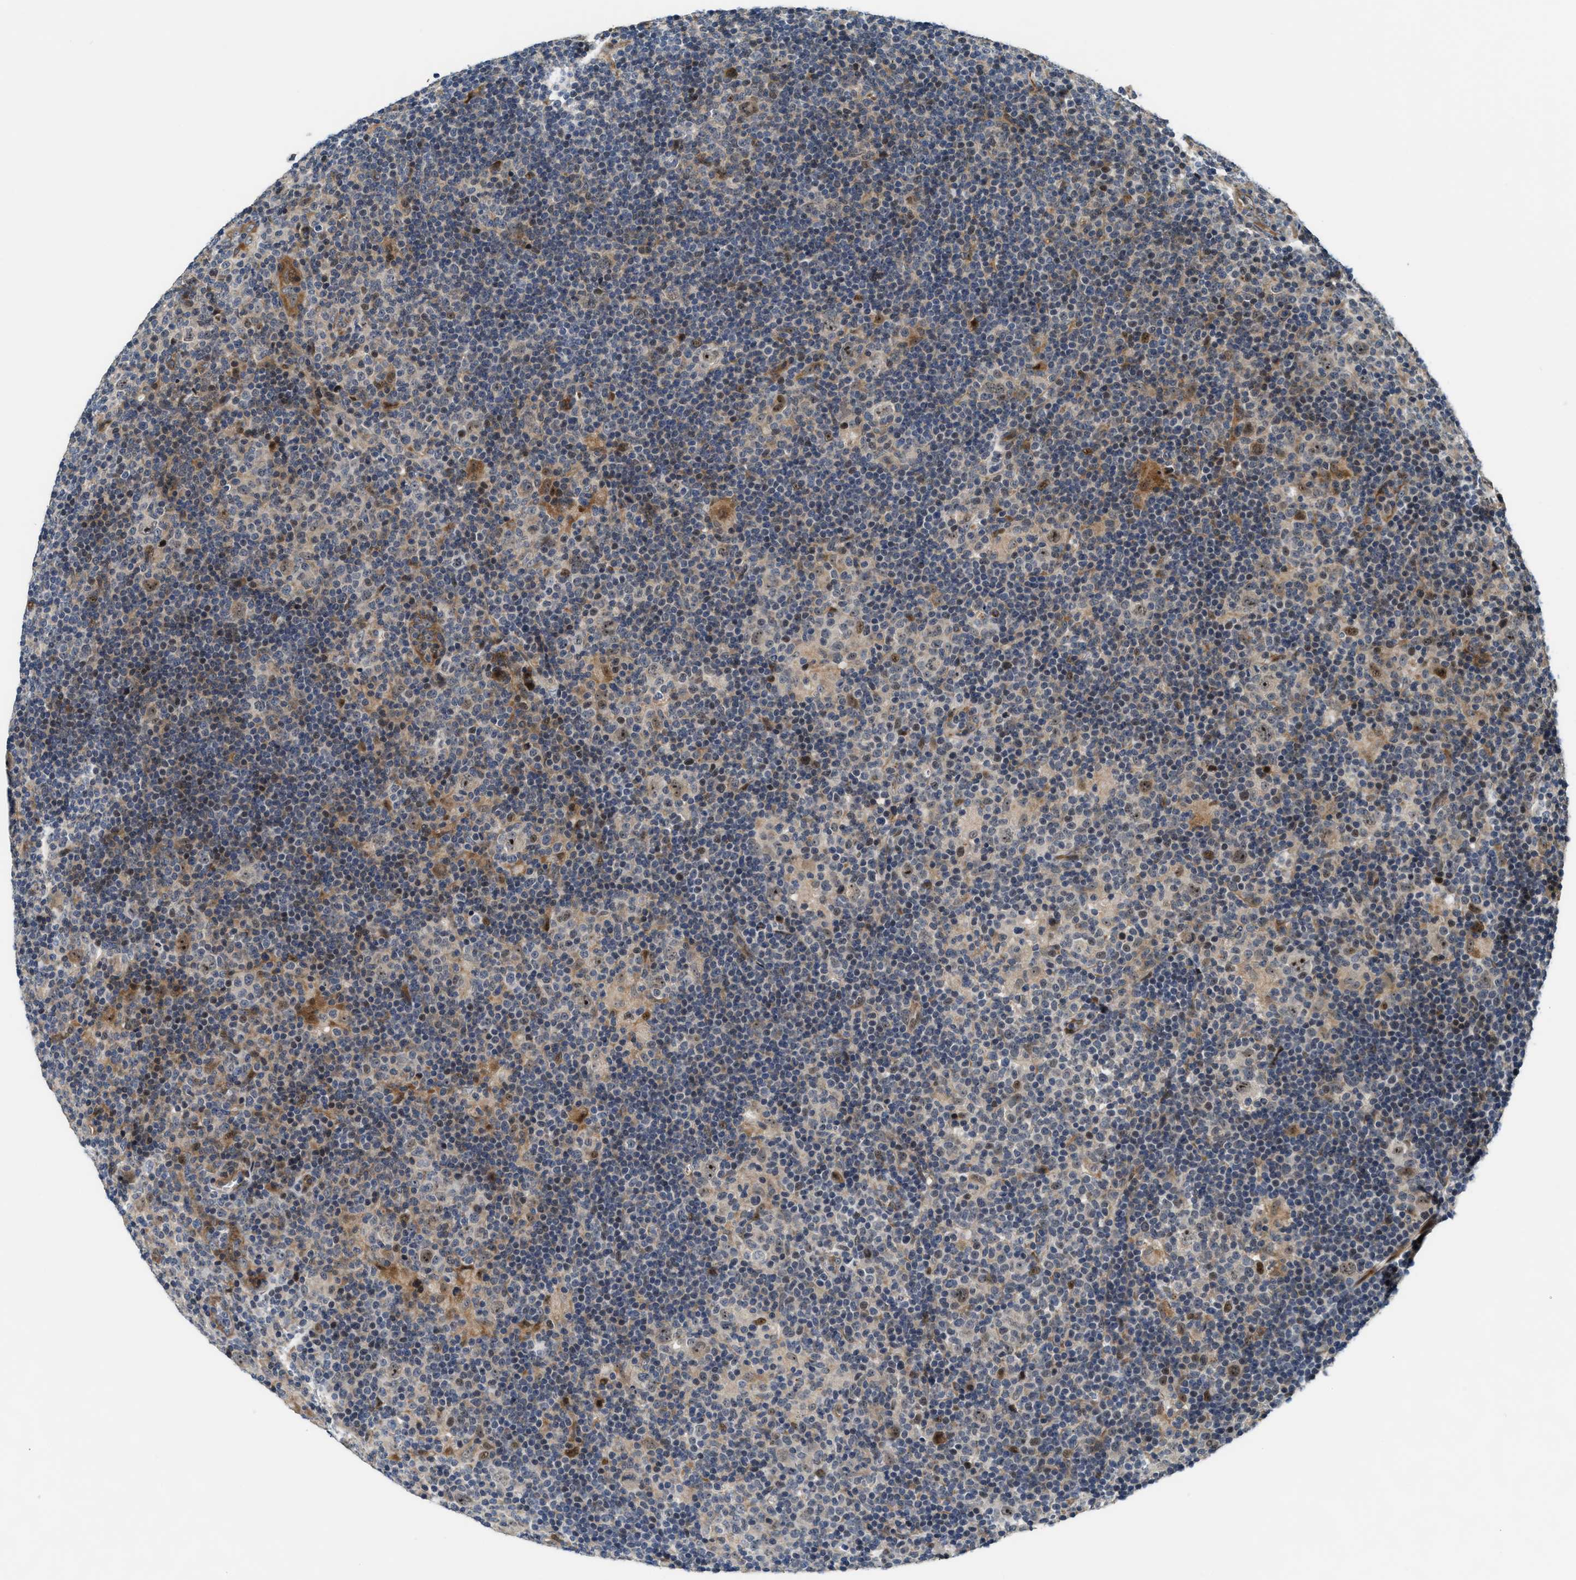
{"staining": {"intensity": "moderate", "quantity": ">75%", "location": "nuclear"}, "tissue": "lymphoma", "cell_type": "Tumor cells", "image_type": "cancer", "snomed": [{"axis": "morphology", "description": "Hodgkin's disease, NOS"}, {"axis": "topography", "description": "Lymph node"}], "caption": "Protein analysis of lymphoma tissue displays moderate nuclear staining in approximately >75% of tumor cells.", "gene": "ALDH3A2", "patient": {"sex": "female", "age": 57}}